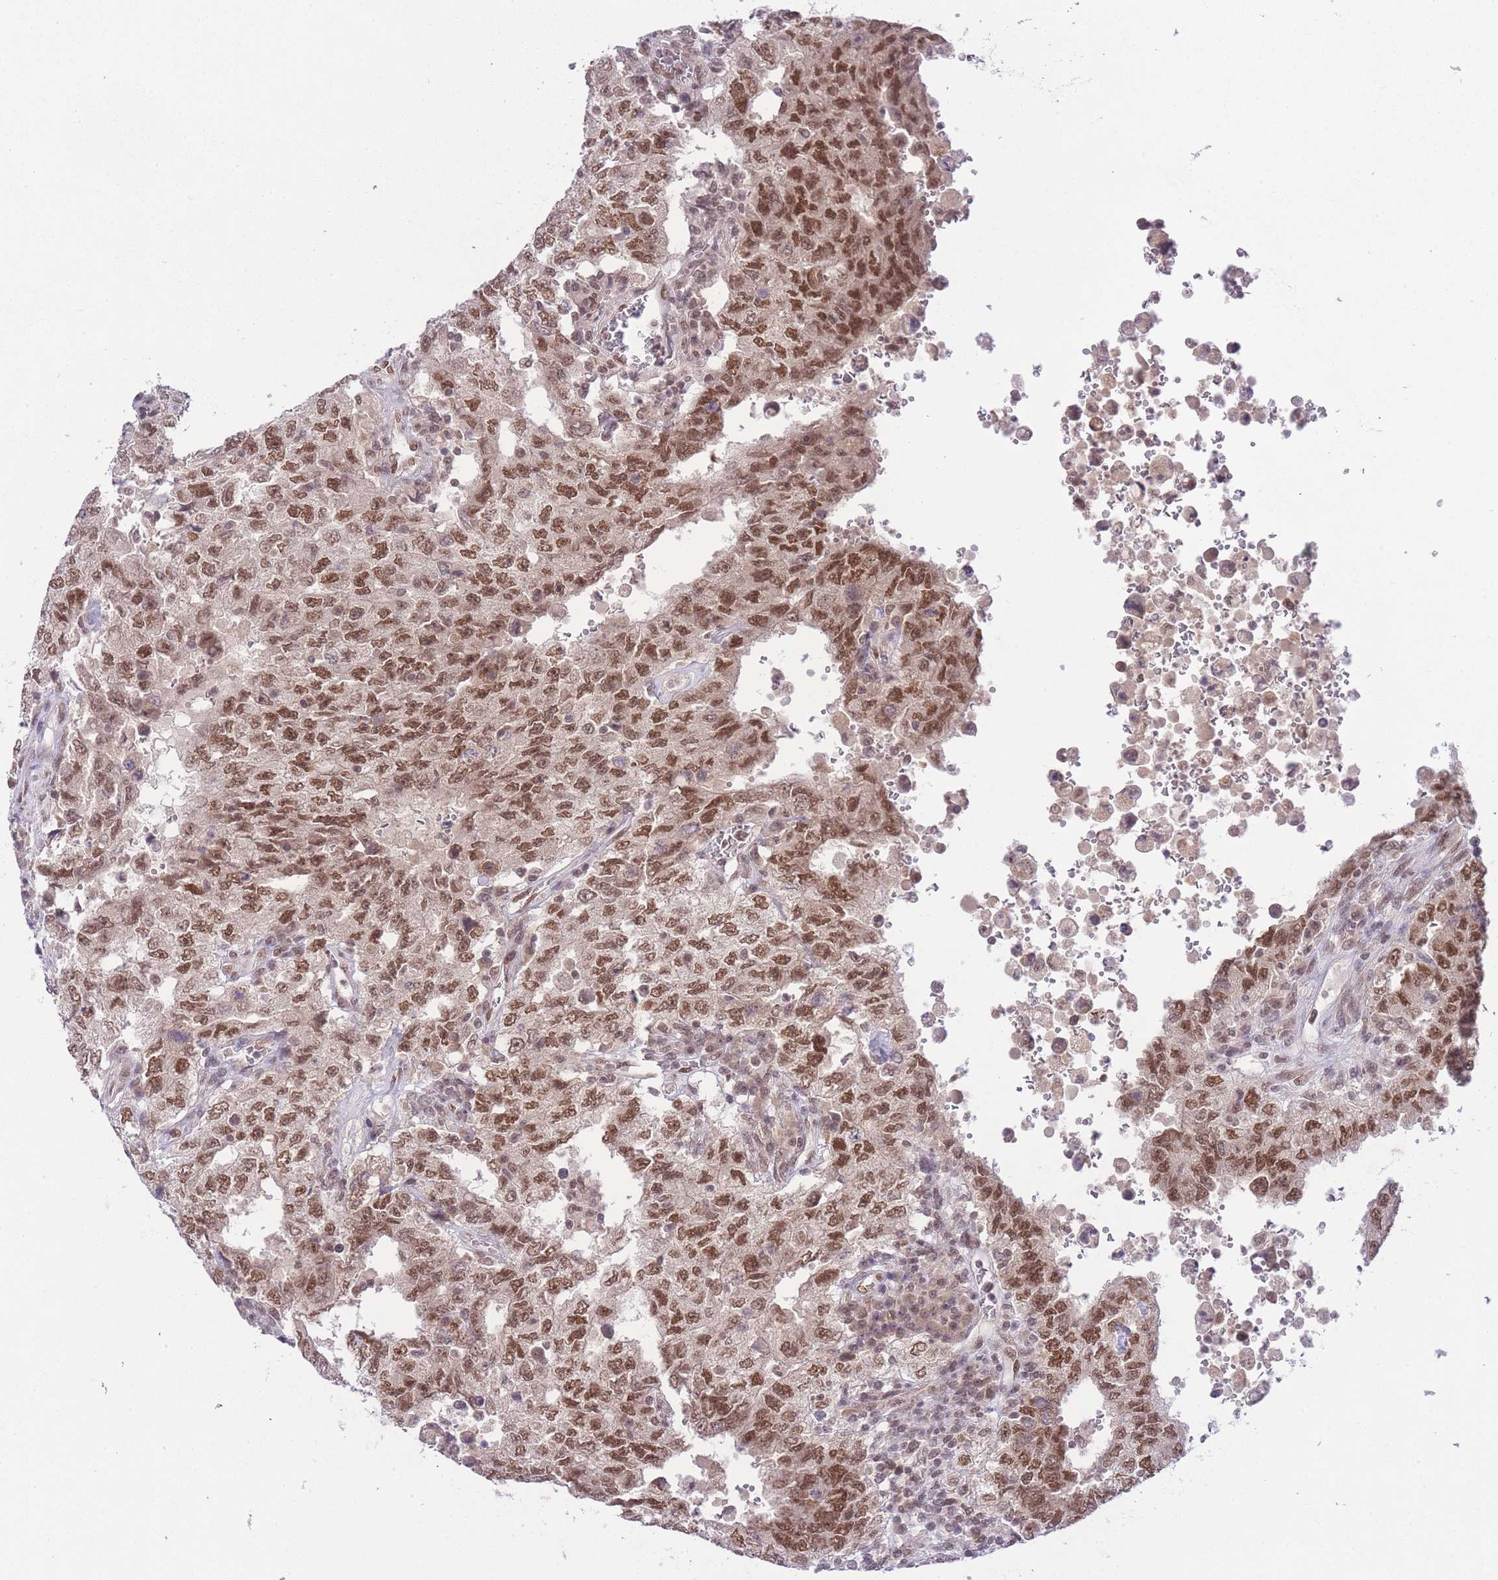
{"staining": {"intensity": "moderate", "quantity": ">75%", "location": "nuclear"}, "tissue": "testis cancer", "cell_type": "Tumor cells", "image_type": "cancer", "snomed": [{"axis": "morphology", "description": "Carcinoma, Embryonal, NOS"}, {"axis": "topography", "description": "Testis"}], "caption": "IHC photomicrograph of testis cancer stained for a protein (brown), which exhibits medium levels of moderate nuclear positivity in approximately >75% of tumor cells.", "gene": "TMED3", "patient": {"sex": "male", "age": 26}}